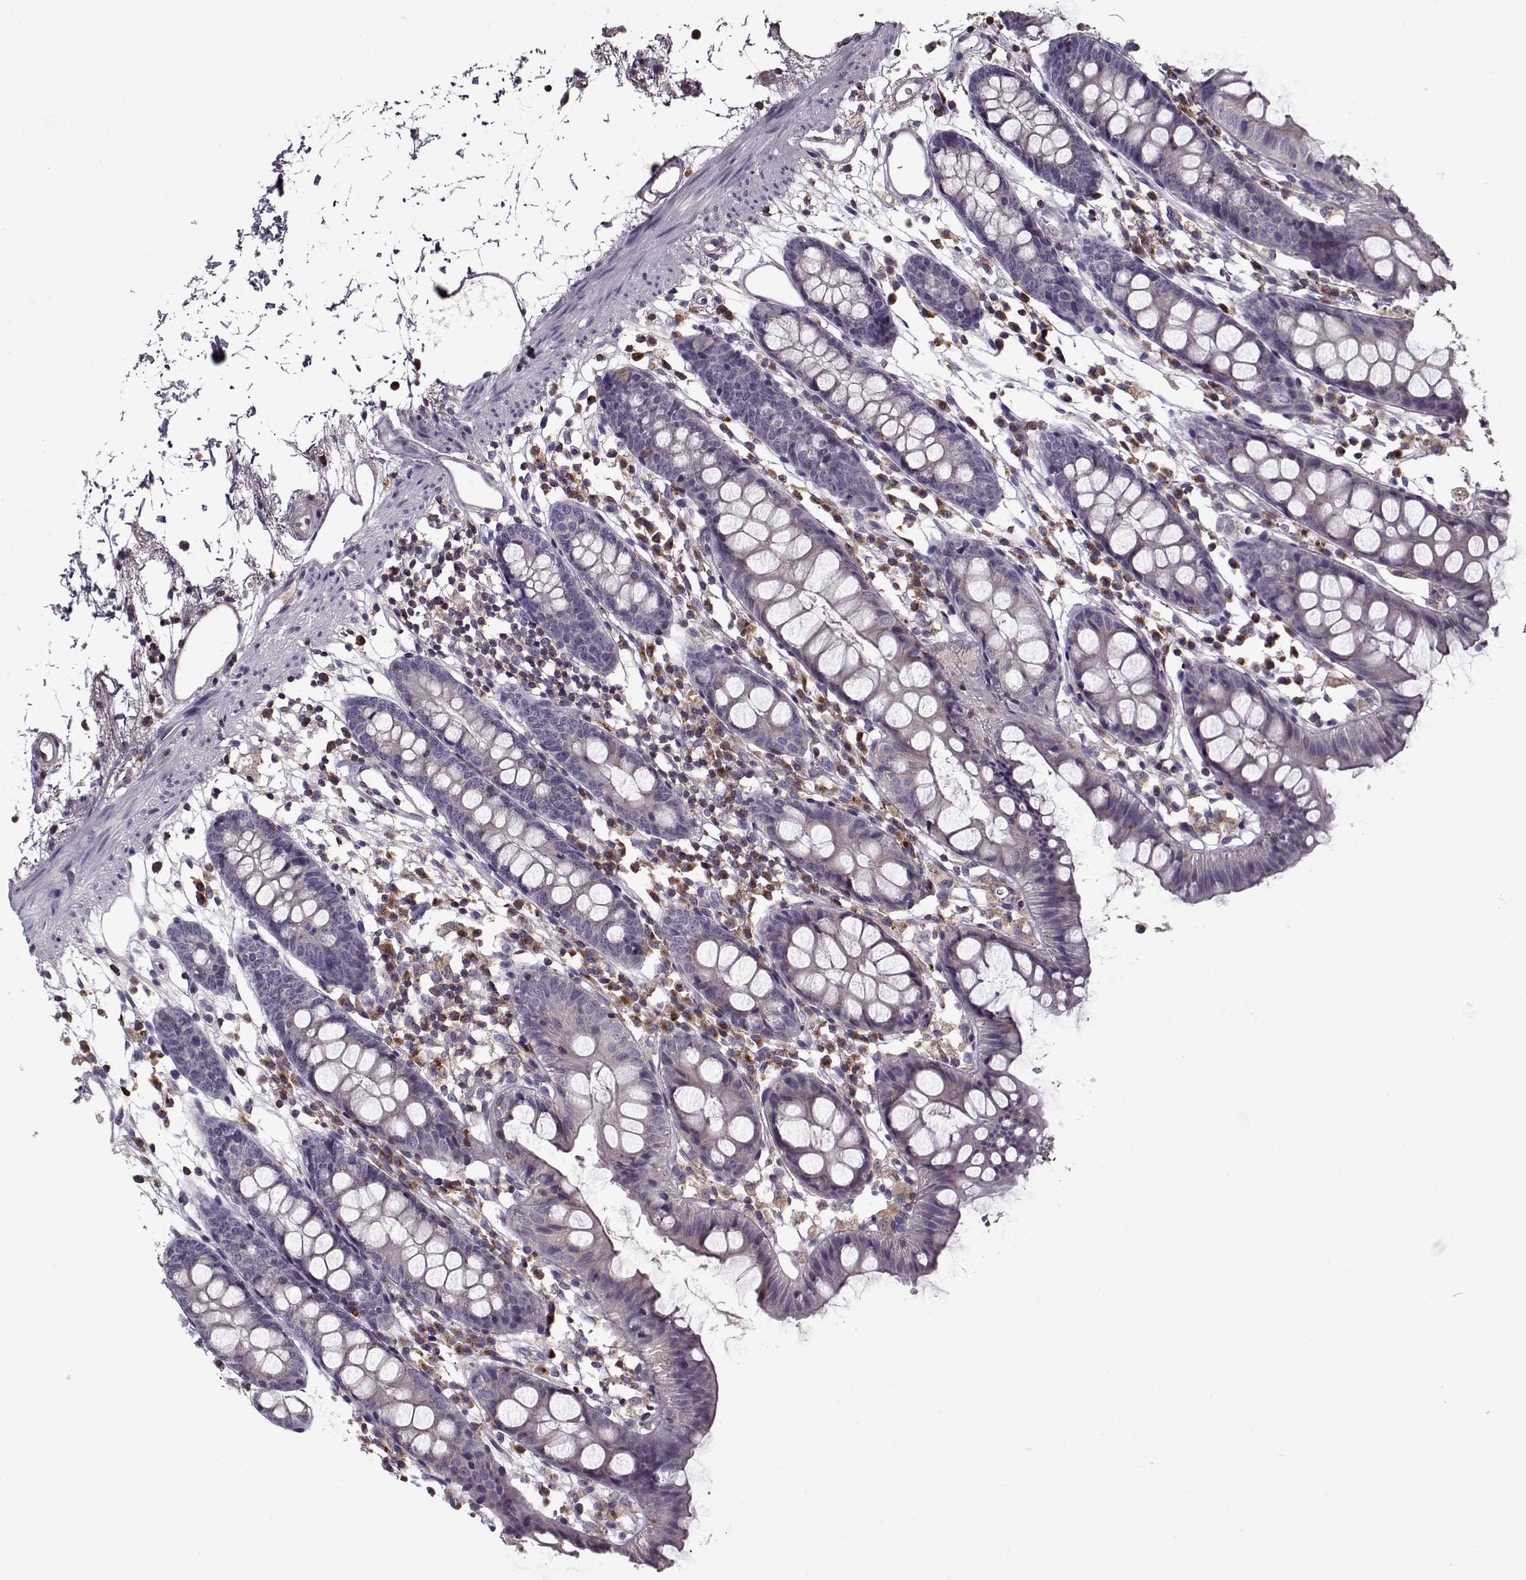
{"staining": {"intensity": "negative", "quantity": "none", "location": "none"}, "tissue": "colon", "cell_type": "Endothelial cells", "image_type": "normal", "snomed": [{"axis": "morphology", "description": "Normal tissue, NOS"}, {"axis": "topography", "description": "Colon"}], "caption": "Immunohistochemical staining of benign human colon demonstrates no significant positivity in endothelial cells. (Brightfield microscopy of DAB (3,3'-diaminobenzidine) IHC at high magnification).", "gene": "UNC13D", "patient": {"sex": "female", "age": 84}}